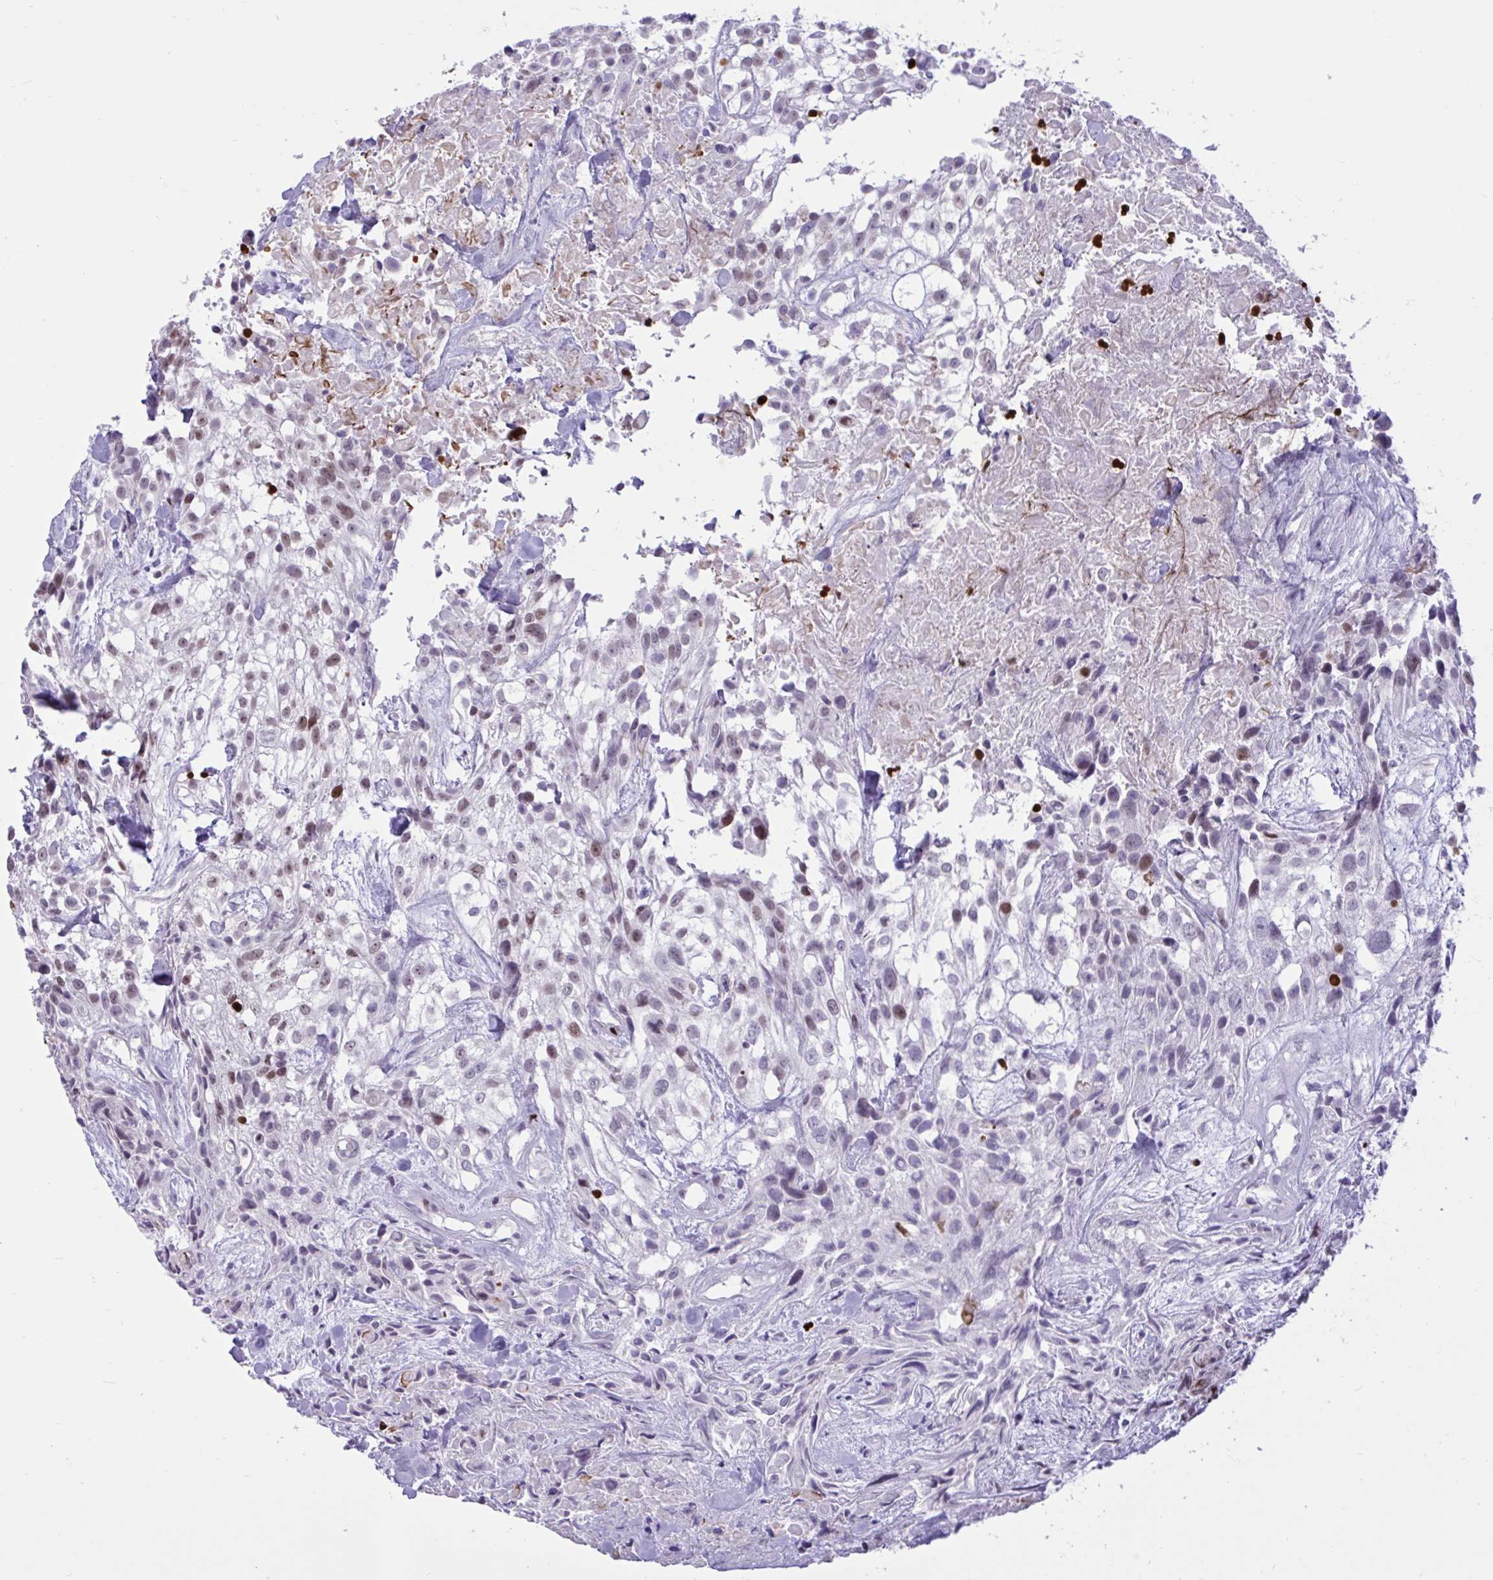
{"staining": {"intensity": "weak", "quantity": "25%-75%", "location": "nuclear"}, "tissue": "urothelial cancer", "cell_type": "Tumor cells", "image_type": "cancer", "snomed": [{"axis": "morphology", "description": "Urothelial carcinoma, High grade"}, {"axis": "topography", "description": "Urinary bladder"}], "caption": "There is low levels of weak nuclear expression in tumor cells of urothelial cancer, as demonstrated by immunohistochemical staining (brown color).", "gene": "HMGB2", "patient": {"sex": "male", "age": 56}}